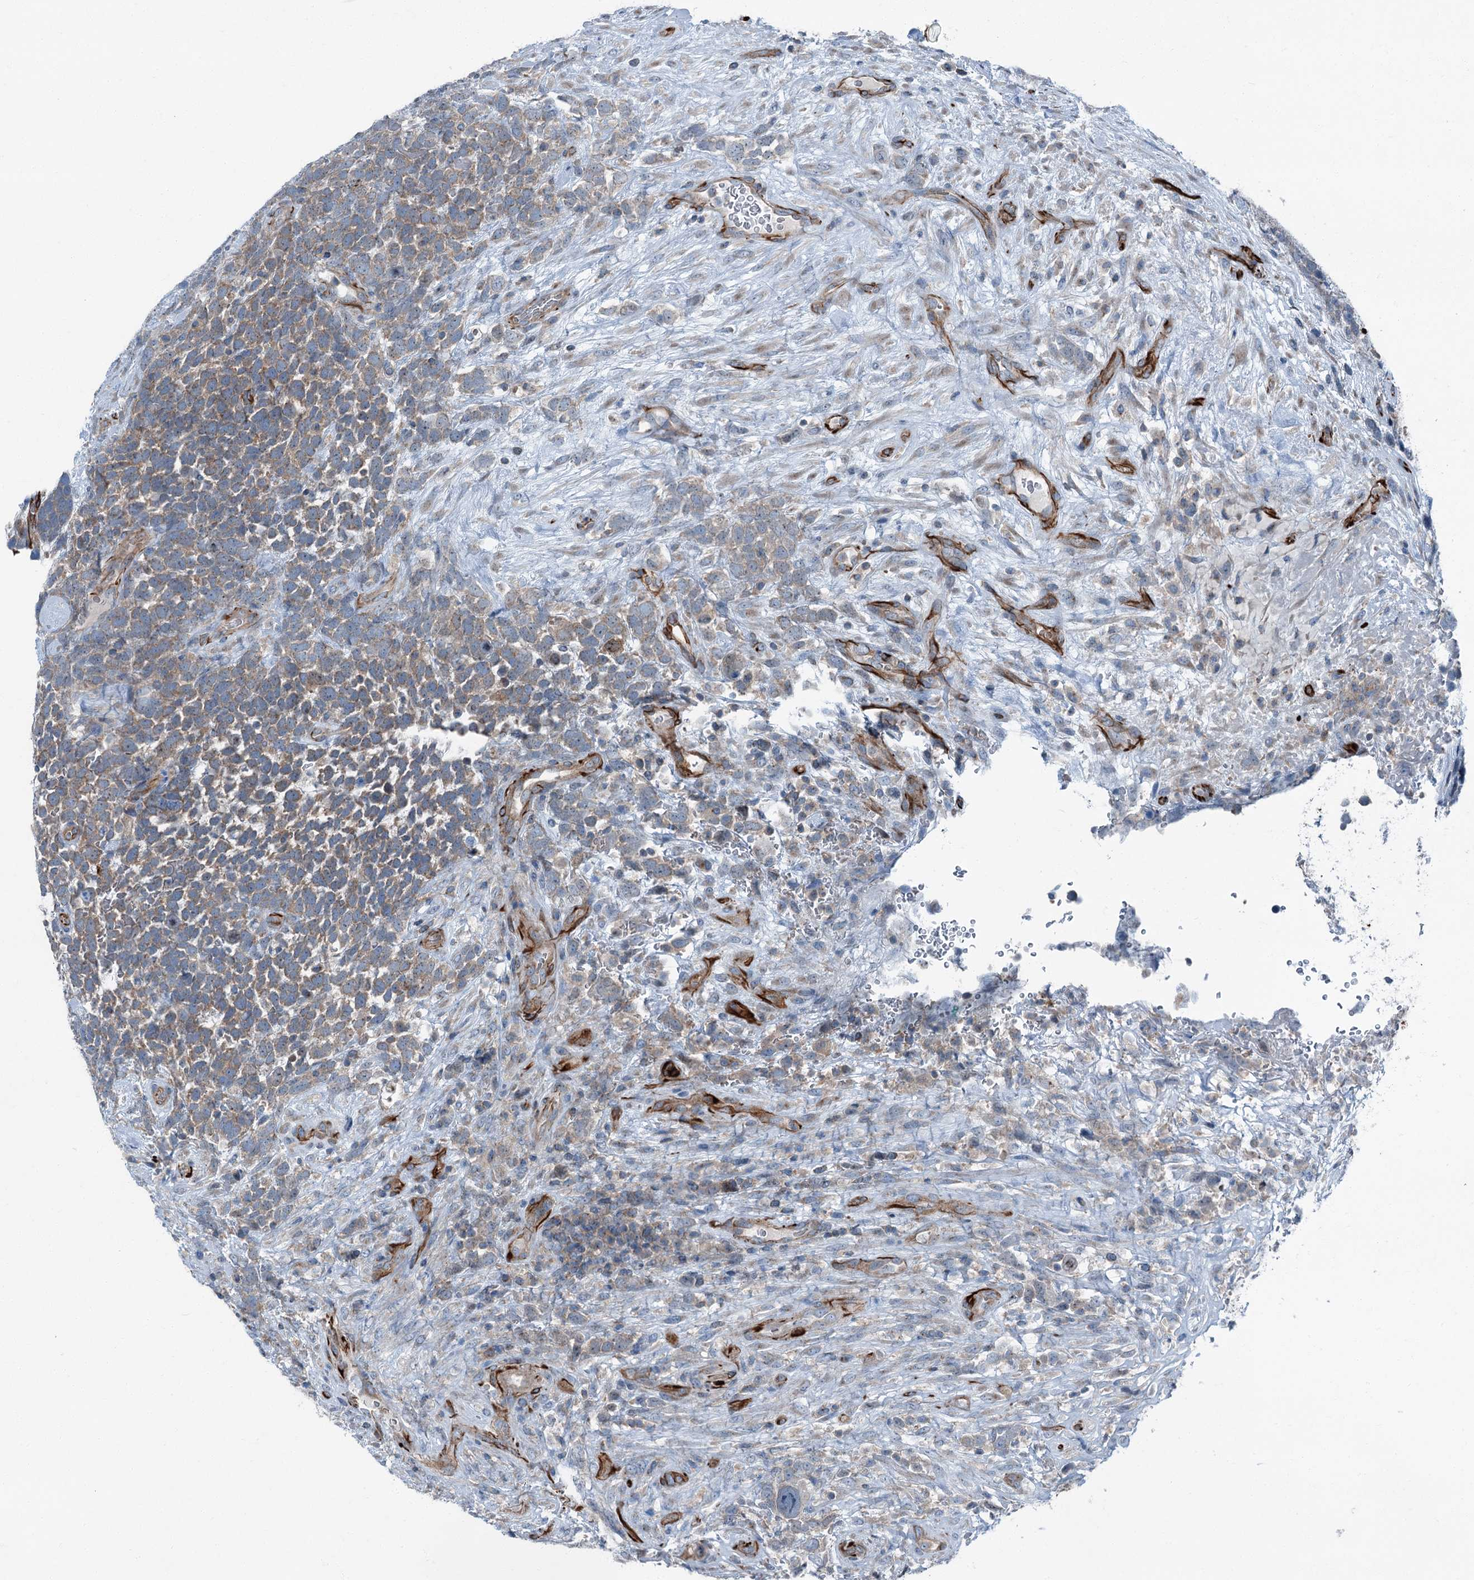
{"staining": {"intensity": "moderate", "quantity": ">75%", "location": "cytoplasmic/membranous"}, "tissue": "urothelial cancer", "cell_type": "Tumor cells", "image_type": "cancer", "snomed": [{"axis": "morphology", "description": "Urothelial carcinoma, High grade"}, {"axis": "topography", "description": "Urinary bladder"}], "caption": "Protein staining of urothelial carcinoma (high-grade) tissue shows moderate cytoplasmic/membranous staining in approximately >75% of tumor cells. (Brightfield microscopy of DAB IHC at high magnification).", "gene": "AXL", "patient": {"sex": "female", "age": 82}}